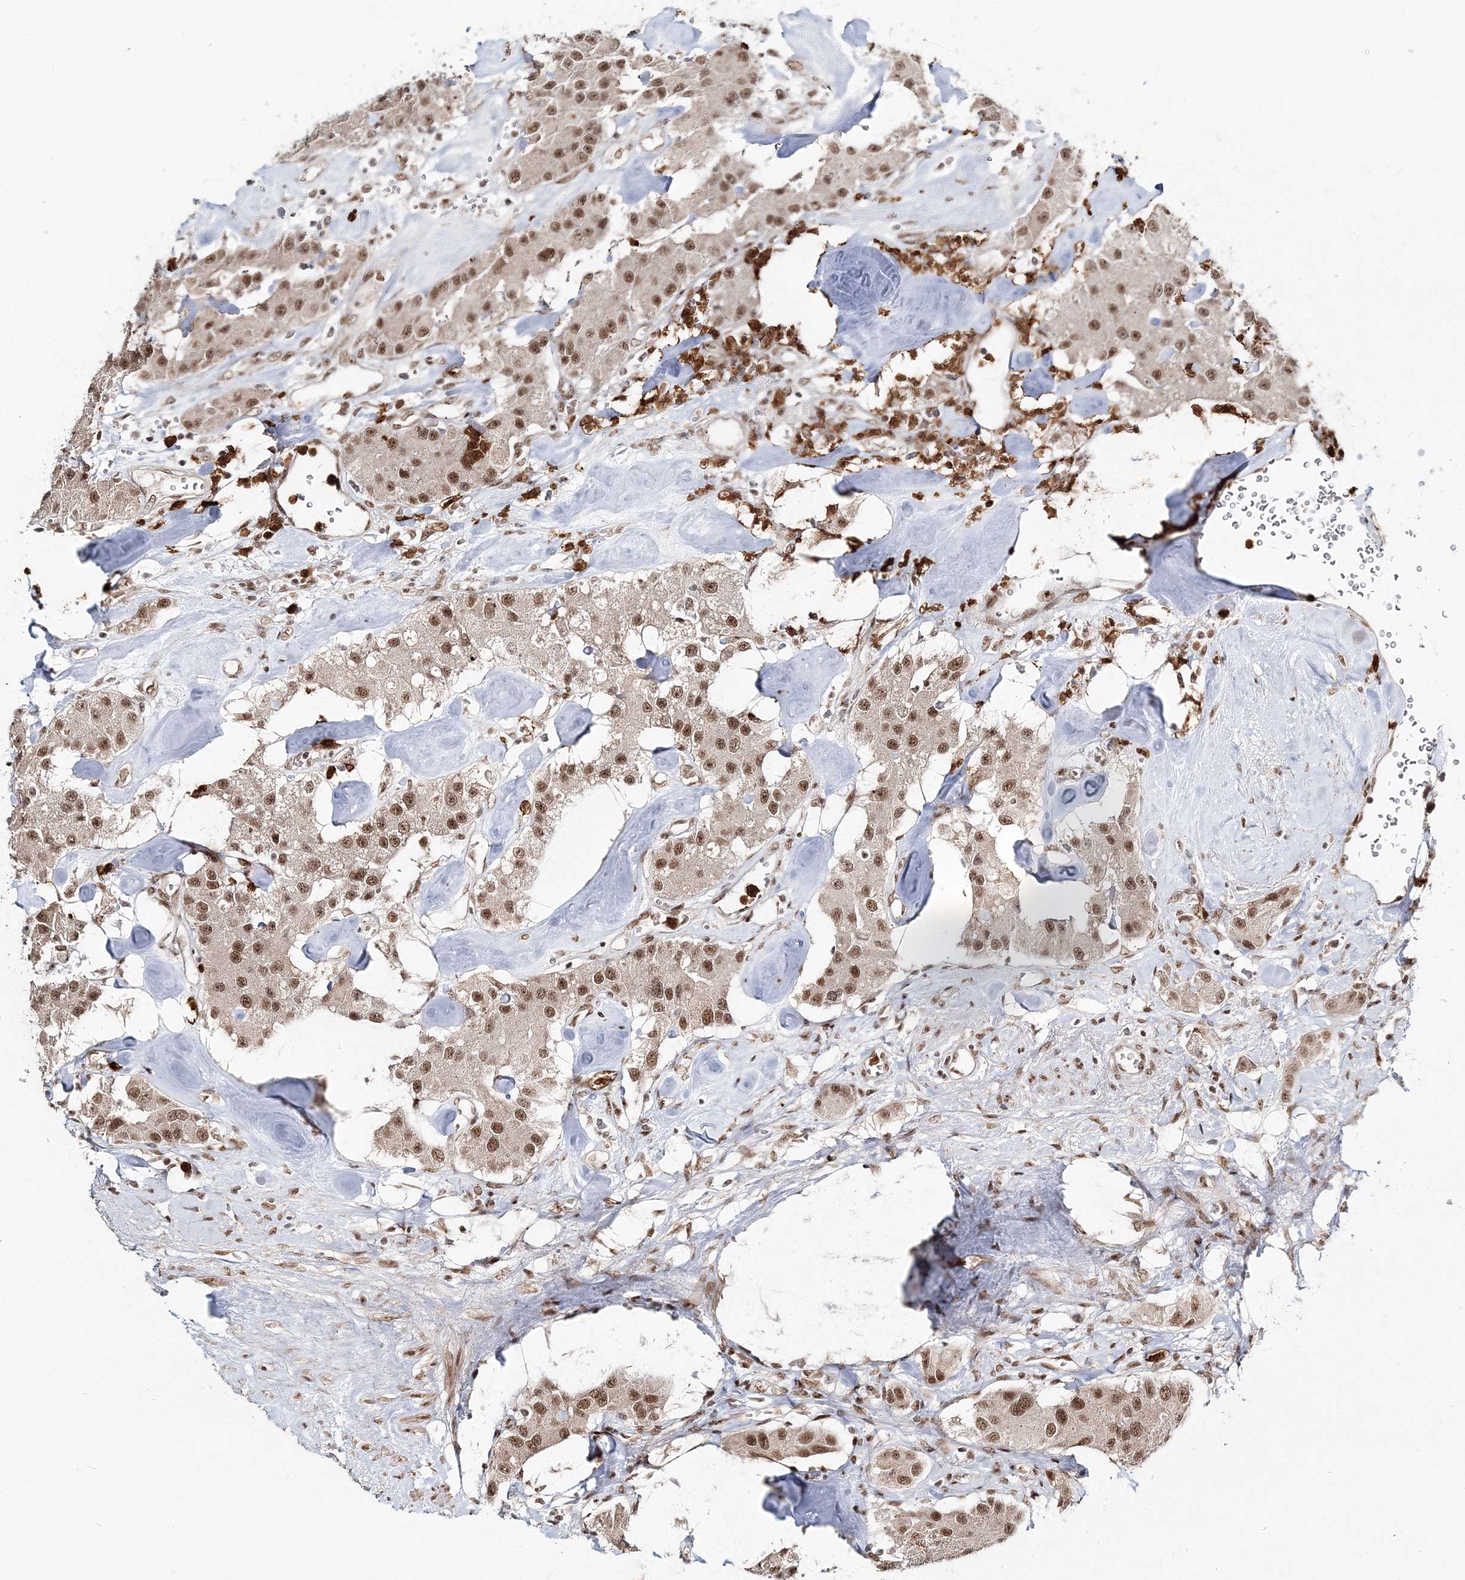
{"staining": {"intensity": "moderate", "quantity": ">75%", "location": "nuclear"}, "tissue": "carcinoid", "cell_type": "Tumor cells", "image_type": "cancer", "snomed": [{"axis": "morphology", "description": "Carcinoid, malignant, NOS"}, {"axis": "topography", "description": "Pancreas"}], "caption": "A brown stain labels moderate nuclear staining of a protein in human malignant carcinoid tumor cells.", "gene": "QRICH1", "patient": {"sex": "male", "age": 41}}